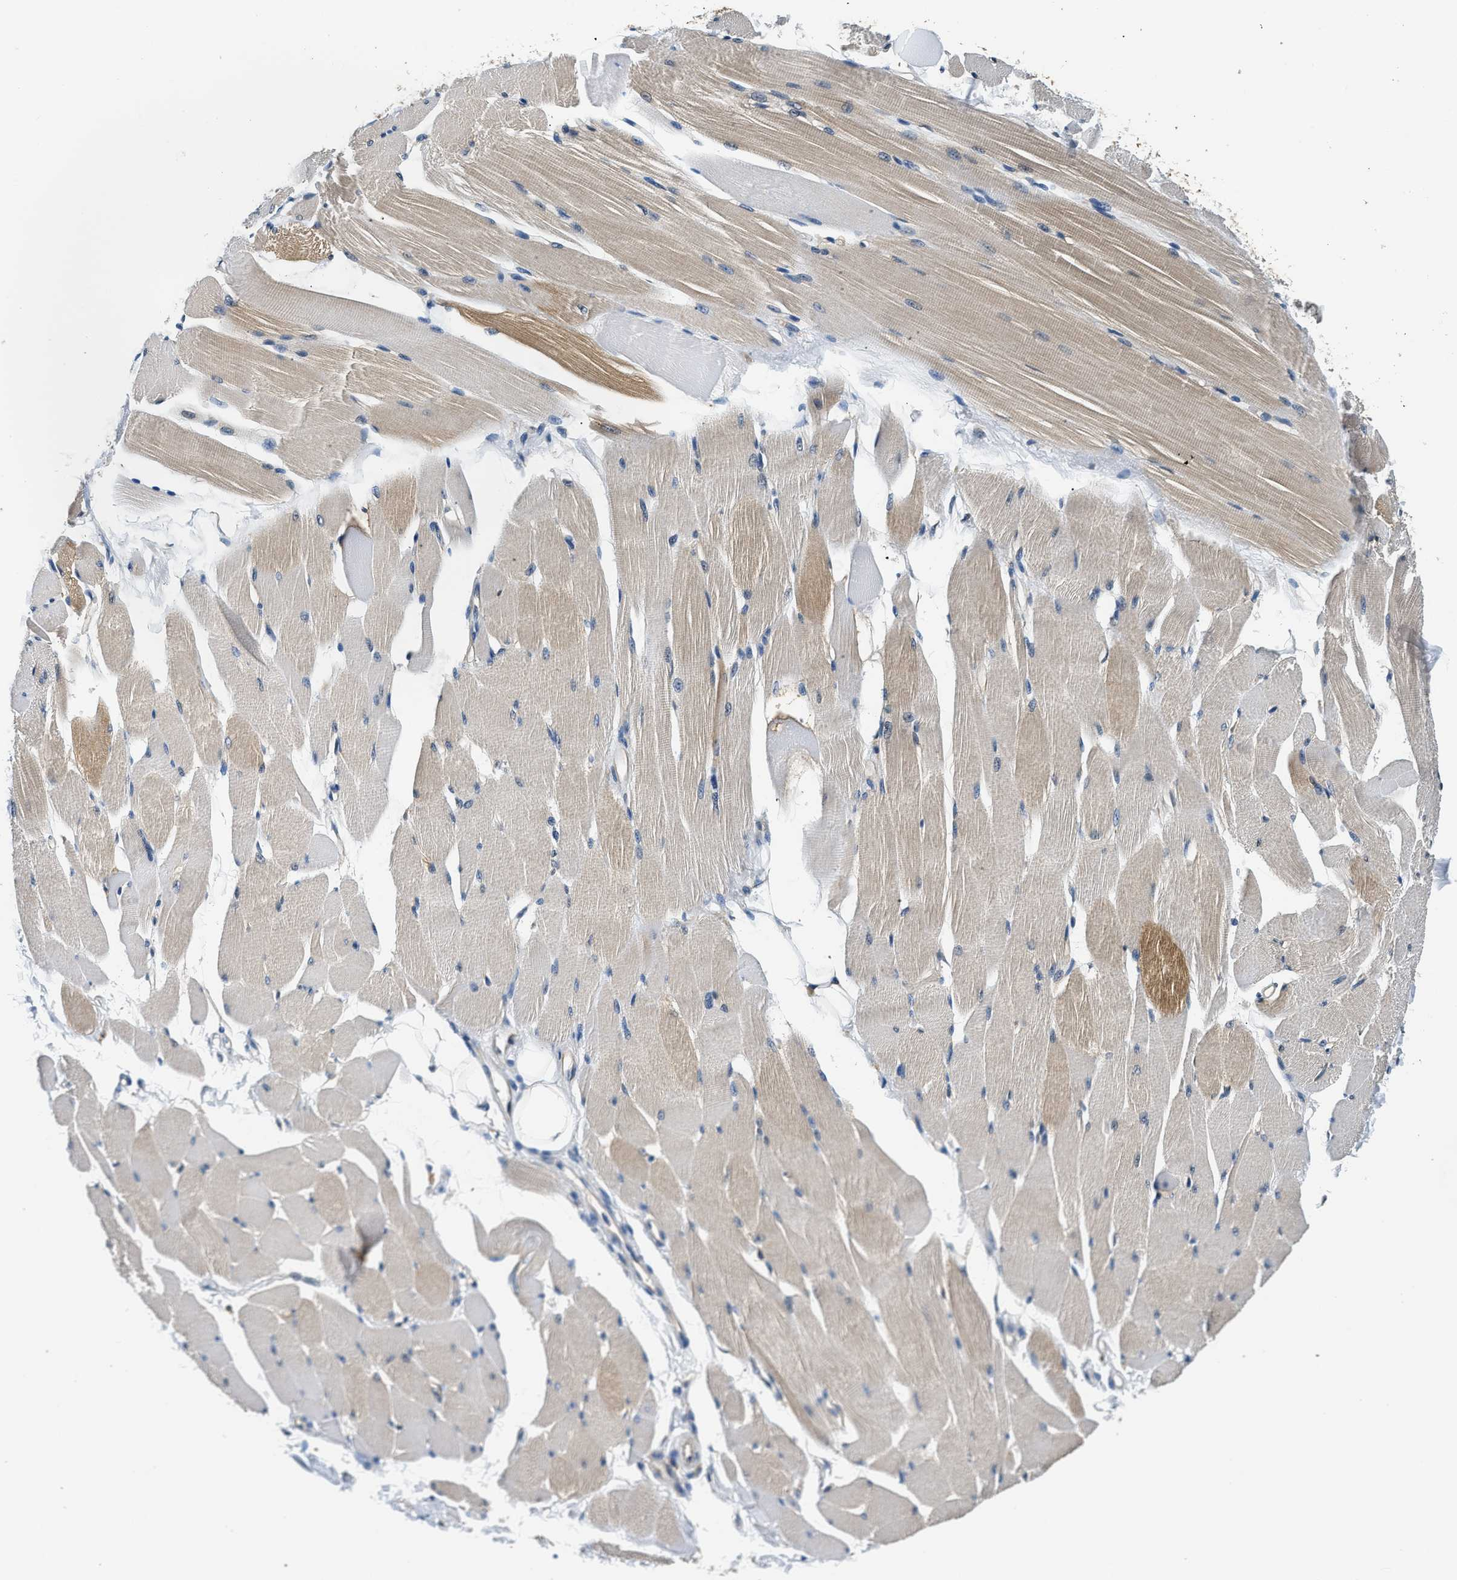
{"staining": {"intensity": "weak", "quantity": "25%-75%", "location": "cytoplasmic/membranous"}, "tissue": "skeletal muscle", "cell_type": "Myocytes", "image_type": "normal", "snomed": [{"axis": "morphology", "description": "Normal tissue, NOS"}, {"axis": "topography", "description": "Skeletal muscle"}, {"axis": "topography", "description": "Peripheral nerve tissue"}], "caption": "This histopathology image demonstrates IHC staining of benign human skeletal muscle, with low weak cytoplasmic/membranous positivity in approximately 25%-75% of myocytes.", "gene": "PPP2R1B", "patient": {"sex": "female", "age": 84}}